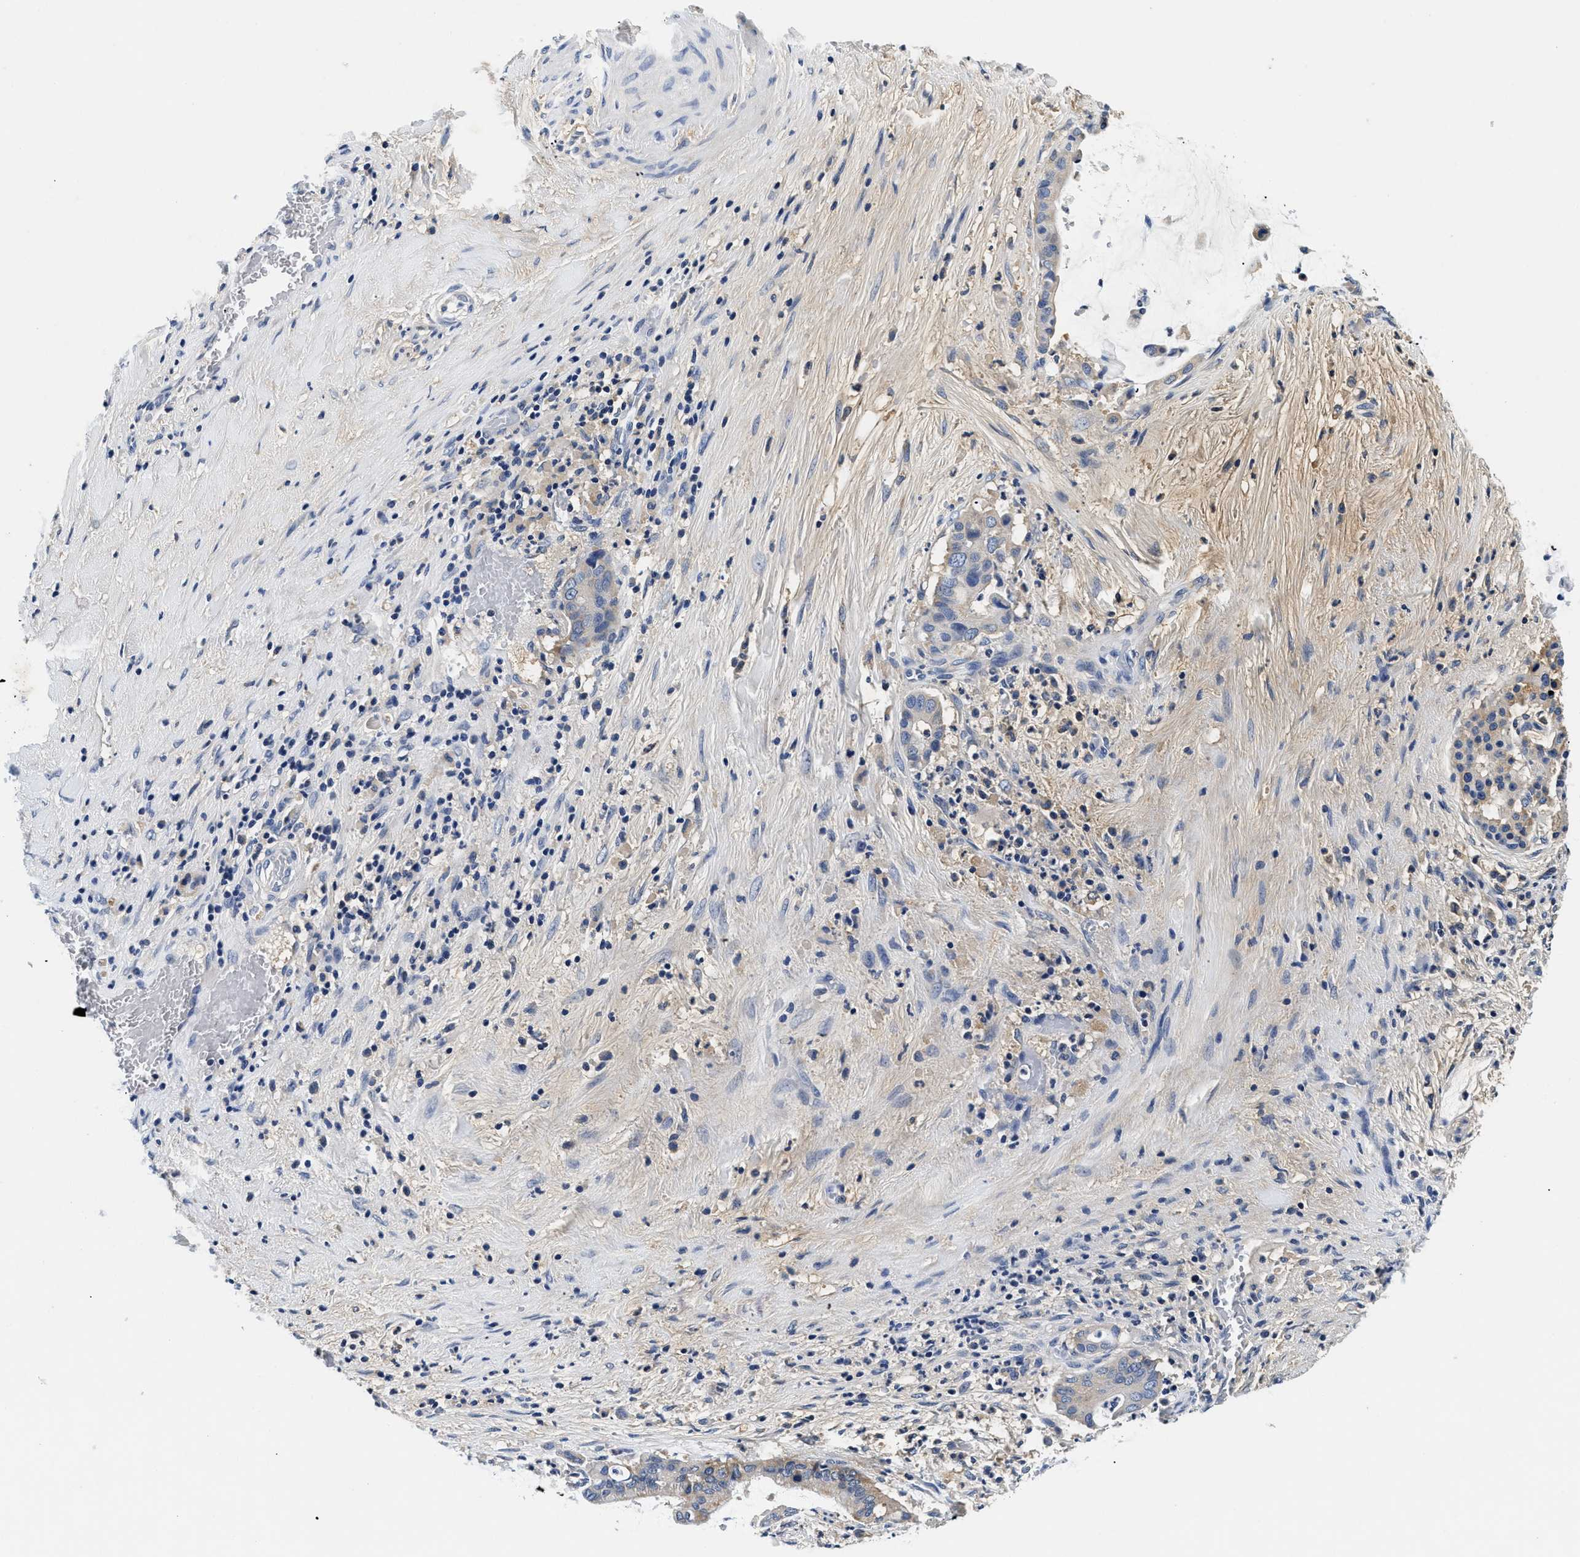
{"staining": {"intensity": "weak", "quantity": "<25%", "location": "cytoplasmic/membranous"}, "tissue": "pancreatic cancer", "cell_type": "Tumor cells", "image_type": "cancer", "snomed": [{"axis": "morphology", "description": "Adenocarcinoma, NOS"}, {"axis": "topography", "description": "Pancreas"}], "caption": "This is an immunohistochemistry image of pancreatic cancer (adenocarcinoma). There is no positivity in tumor cells.", "gene": "MEA1", "patient": {"sex": "male", "age": 41}}